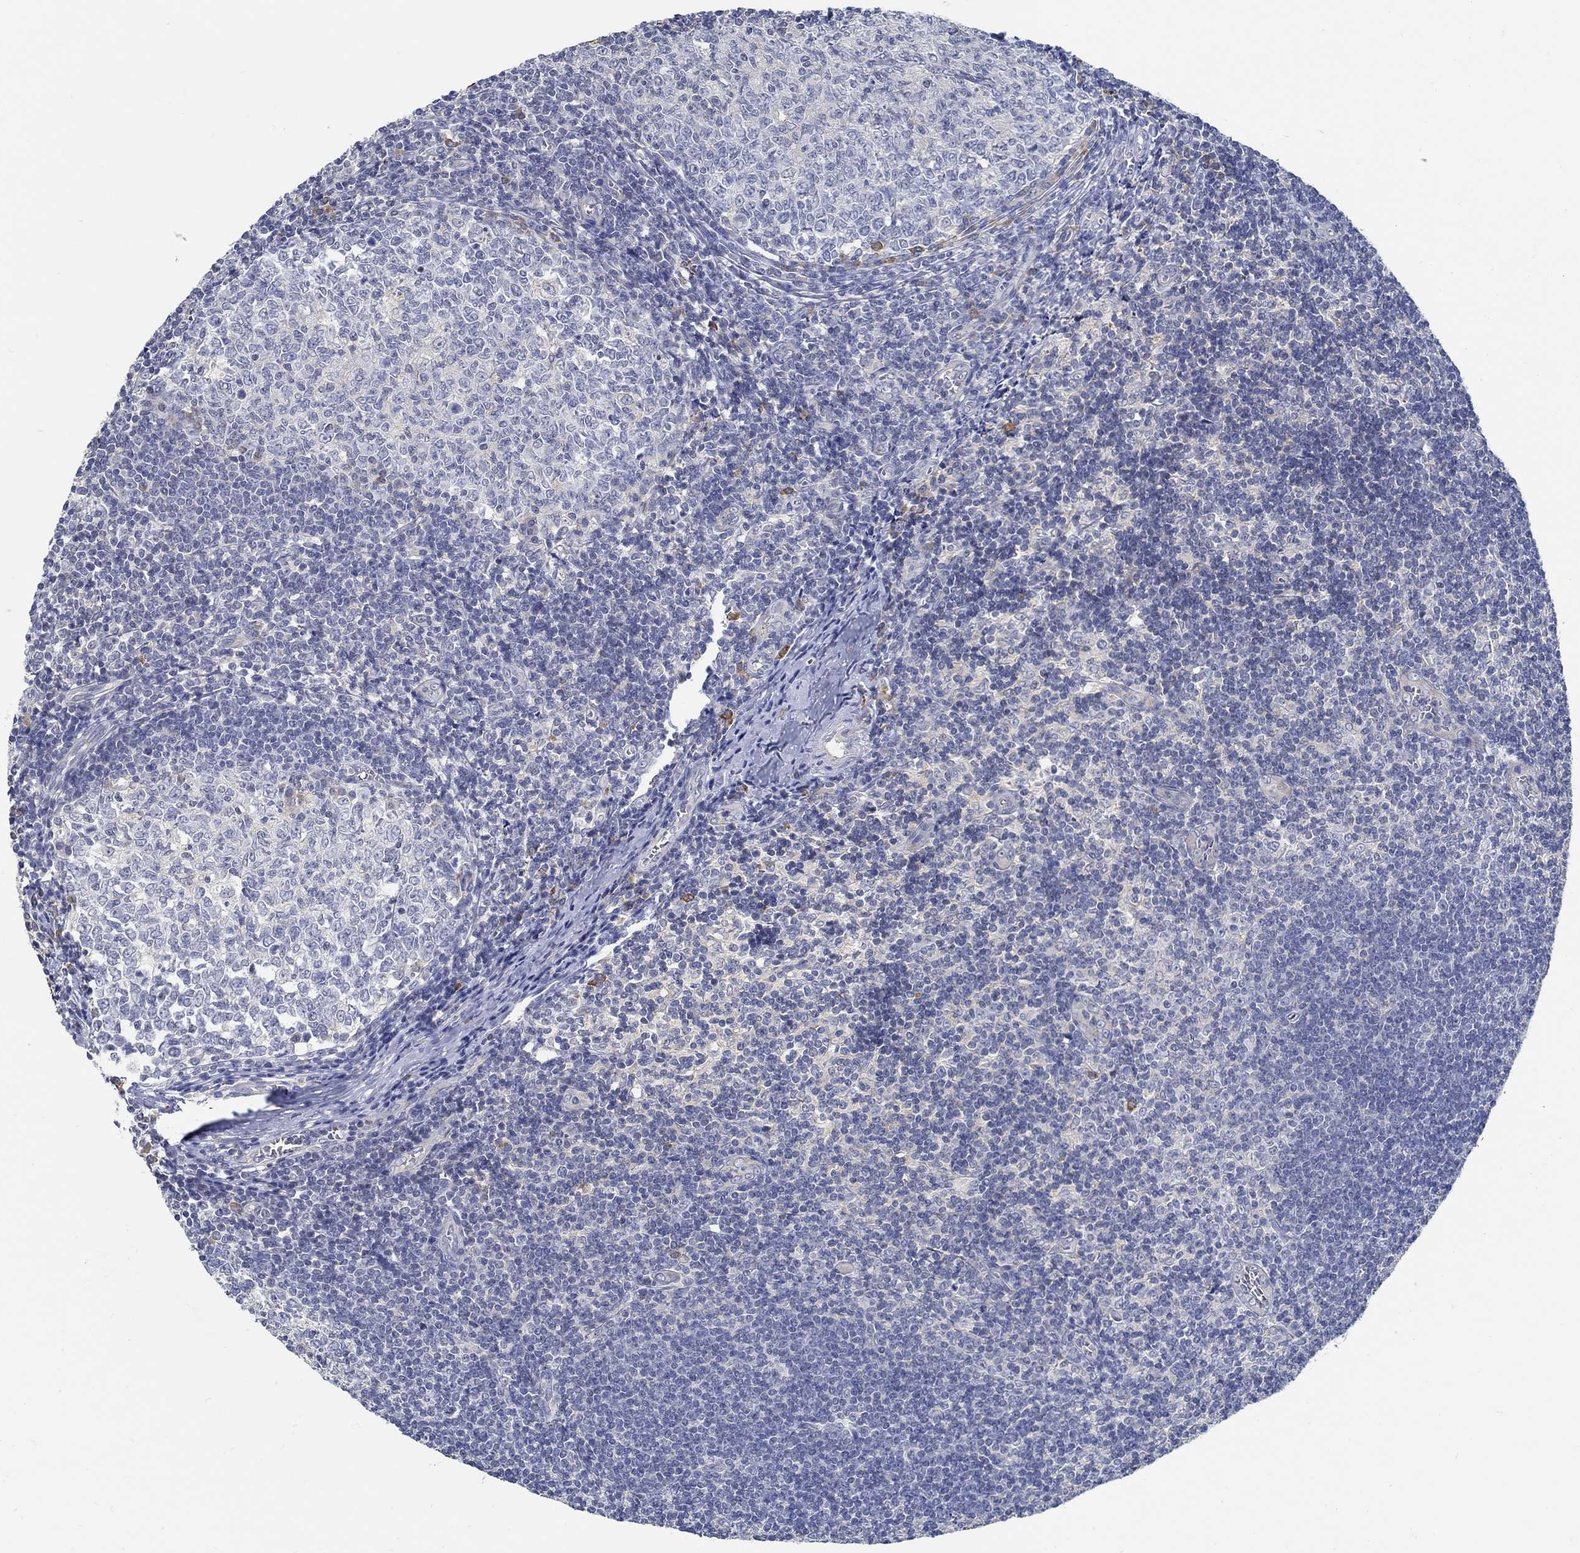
{"staining": {"intensity": "moderate", "quantity": "<25%", "location": "cytoplasmic/membranous"}, "tissue": "tonsil", "cell_type": "Germinal center cells", "image_type": "normal", "snomed": [{"axis": "morphology", "description": "Normal tissue, NOS"}, {"axis": "topography", "description": "Tonsil"}], "caption": "Brown immunohistochemical staining in normal tonsil displays moderate cytoplasmic/membranous staining in about <25% of germinal center cells. (DAB = brown stain, brightfield microscopy at high magnification).", "gene": "PCDH11X", "patient": {"sex": "male", "age": 33}}